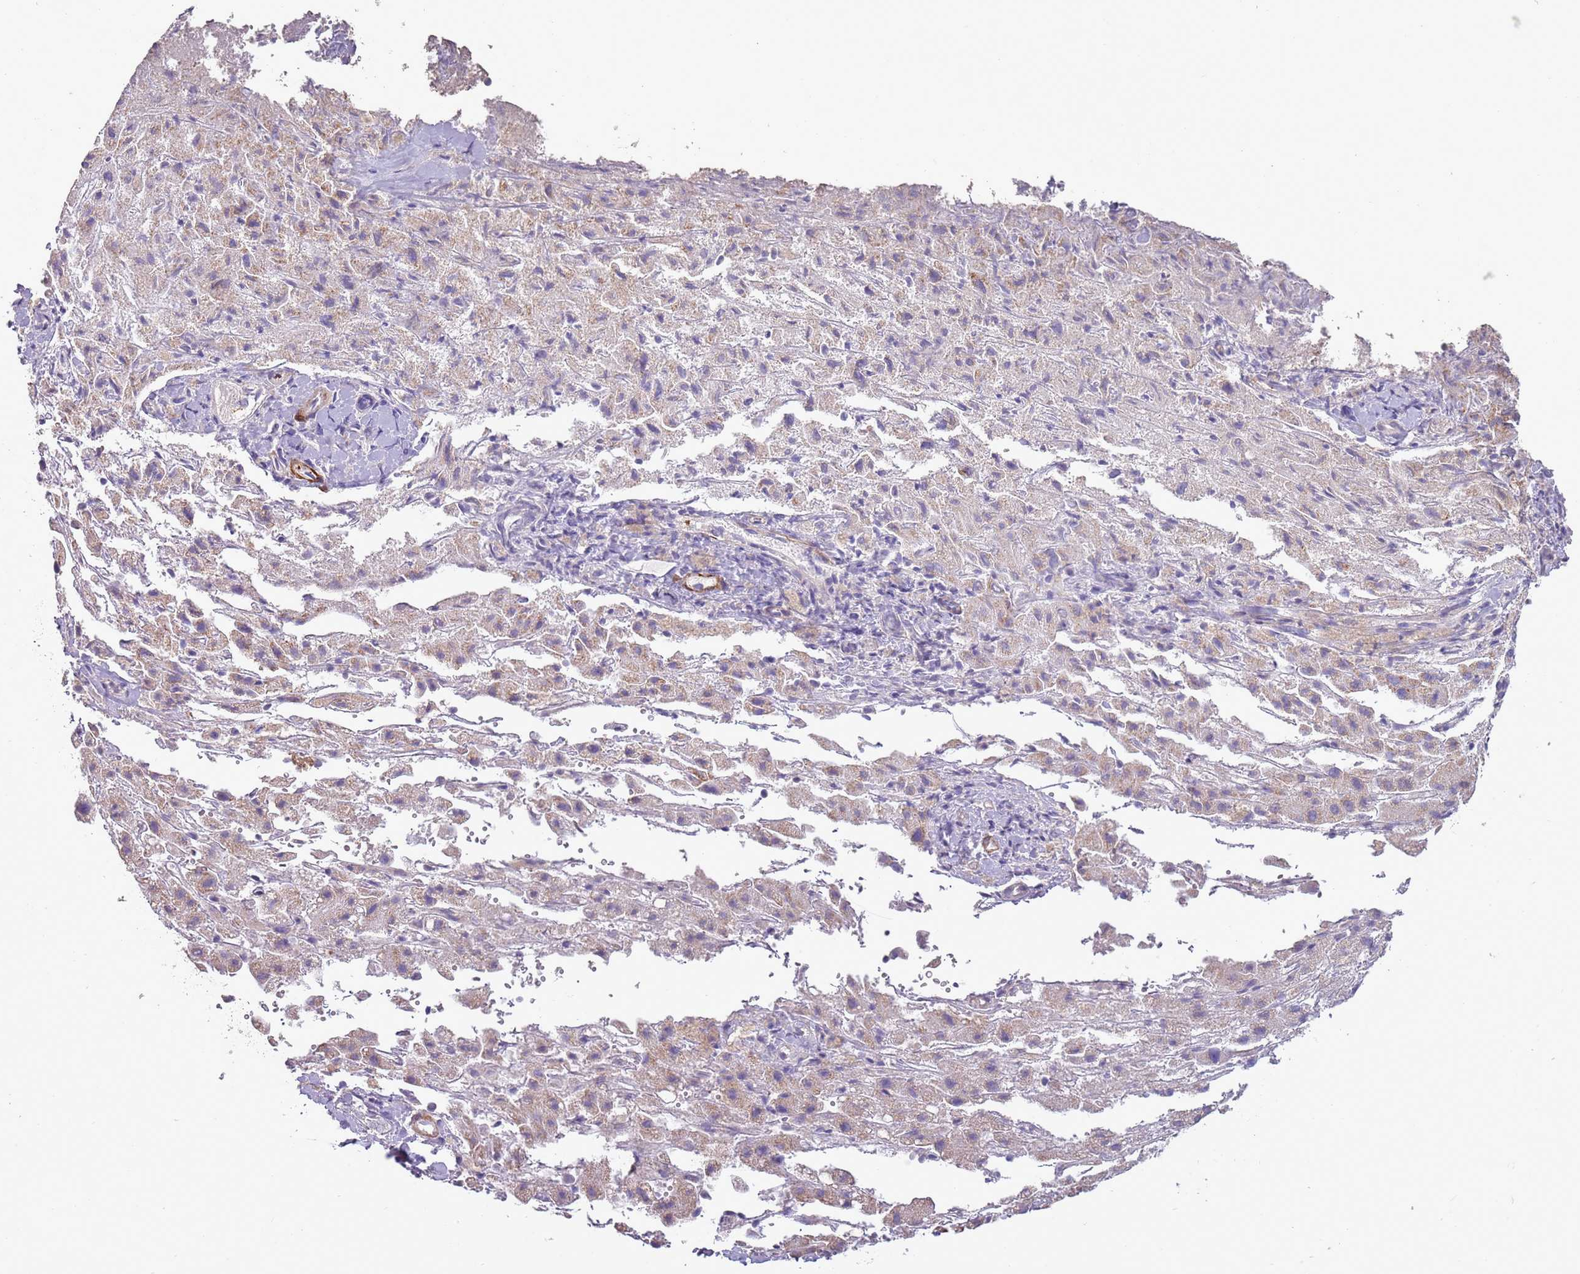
{"staining": {"intensity": "weak", "quantity": "25%-75%", "location": "cytoplasmic/membranous"}, "tissue": "liver cancer", "cell_type": "Tumor cells", "image_type": "cancer", "snomed": [{"axis": "morphology", "description": "Carcinoma, Hepatocellular, NOS"}, {"axis": "topography", "description": "Liver"}], "caption": "Immunohistochemistry (IHC) of human liver hepatocellular carcinoma exhibits low levels of weak cytoplasmic/membranous staining in approximately 25%-75% of tumor cells.", "gene": "DTD2", "patient": {"sex": "female", "age": 58}}